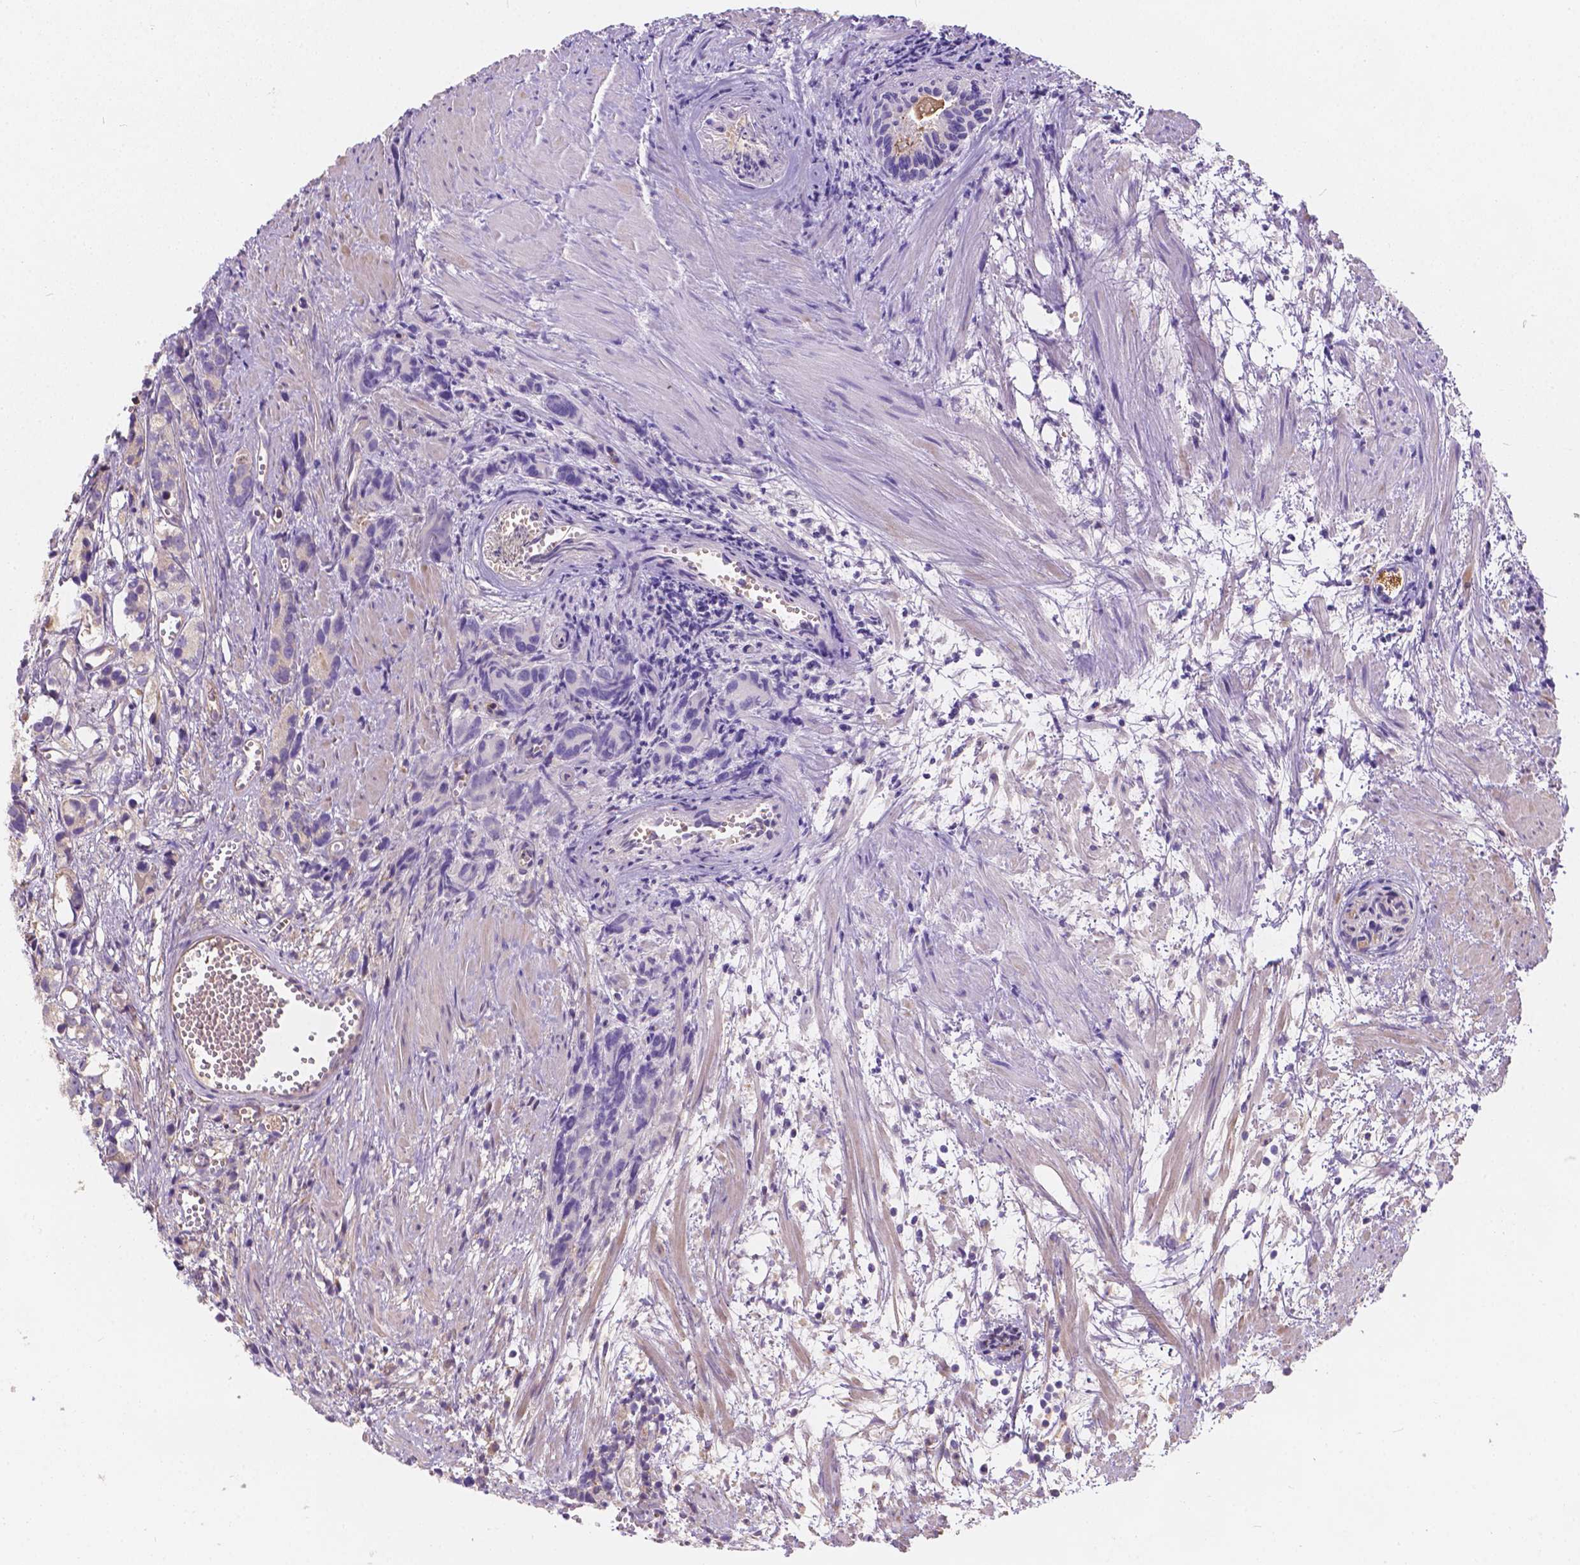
{"staining": {"intensity": "negative", "quantity": "none", "location": "none"}, "tissue": "prostate cancer", "cell_type": "Tumor cells", "image_type": "cancer", "snomed": [{"axis": "morphology", "description": "Adenocarcinoma, High grade"}, {"axis": "topography", "description": "Prostate"}], "caption": "DAB (3,3'-diaminobenzidine) immunohistochemical staining of high-grade adenocarcinoma (prostate) shows no significant staining in tumor cells.", "gene": "CDK10", "patient": {"sex": "male", "age": 77}}